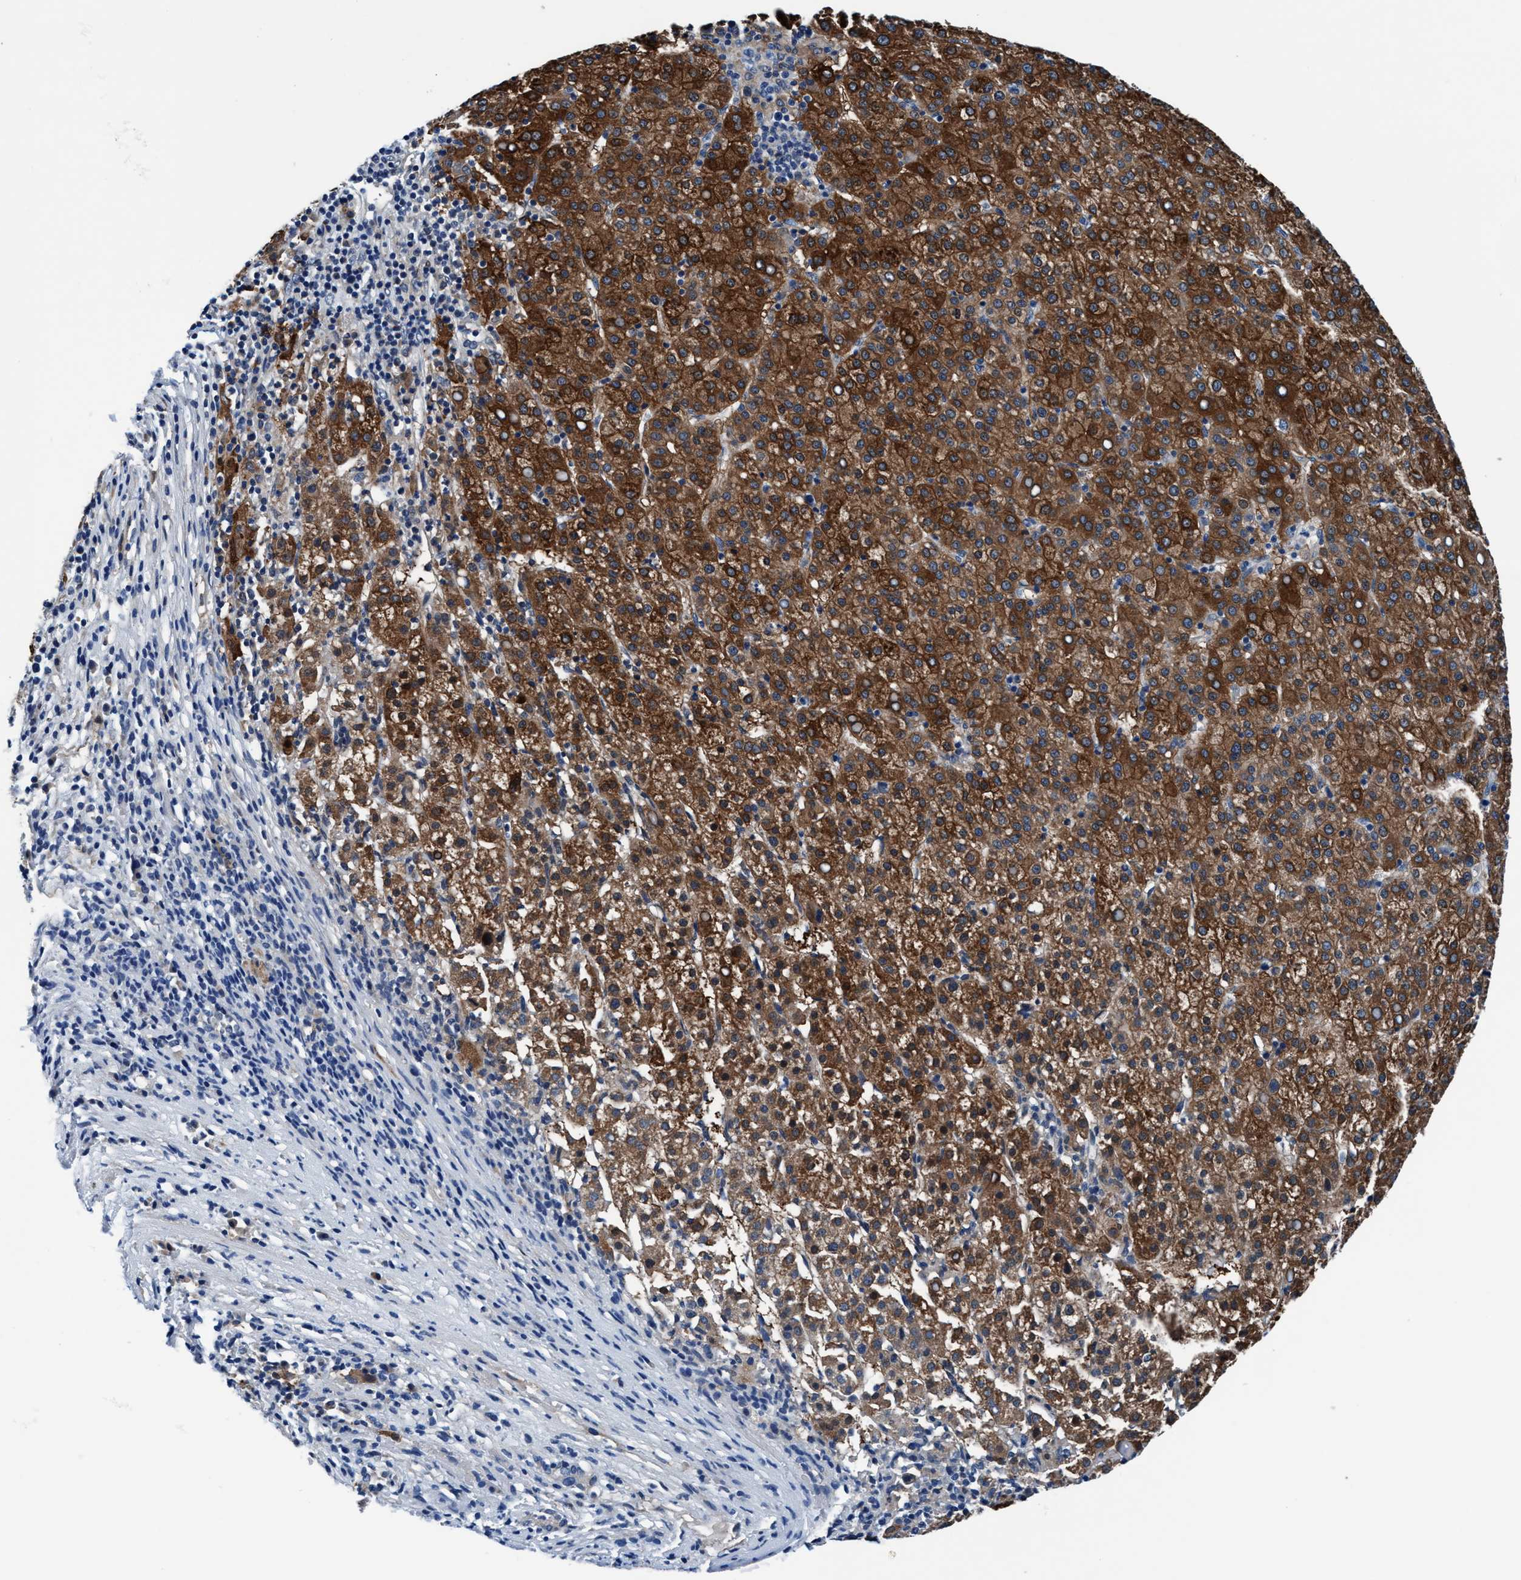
{"staining": {"intensity": "strong", "quantity": ">75%", "location": "cytoplasmic/membranous"}, "tissue": "liver cancer", "cell_type": "Tumor cells", "image_type": "cancer", "snomed": [{"axis": "morphology", "description": "Carcinoma, Hepatocellular, NOS"}, {"axis": "topography", "description": "Liver"}], "caption": "This is a histology image of immunohistochemistry staining of liver hepatocellular carcinoma, which shows strong staining in the cytoplasmic/membranous of tumor cells.", "gene": "TMEM94", "patient": {"sex": "female", "age": 58}}